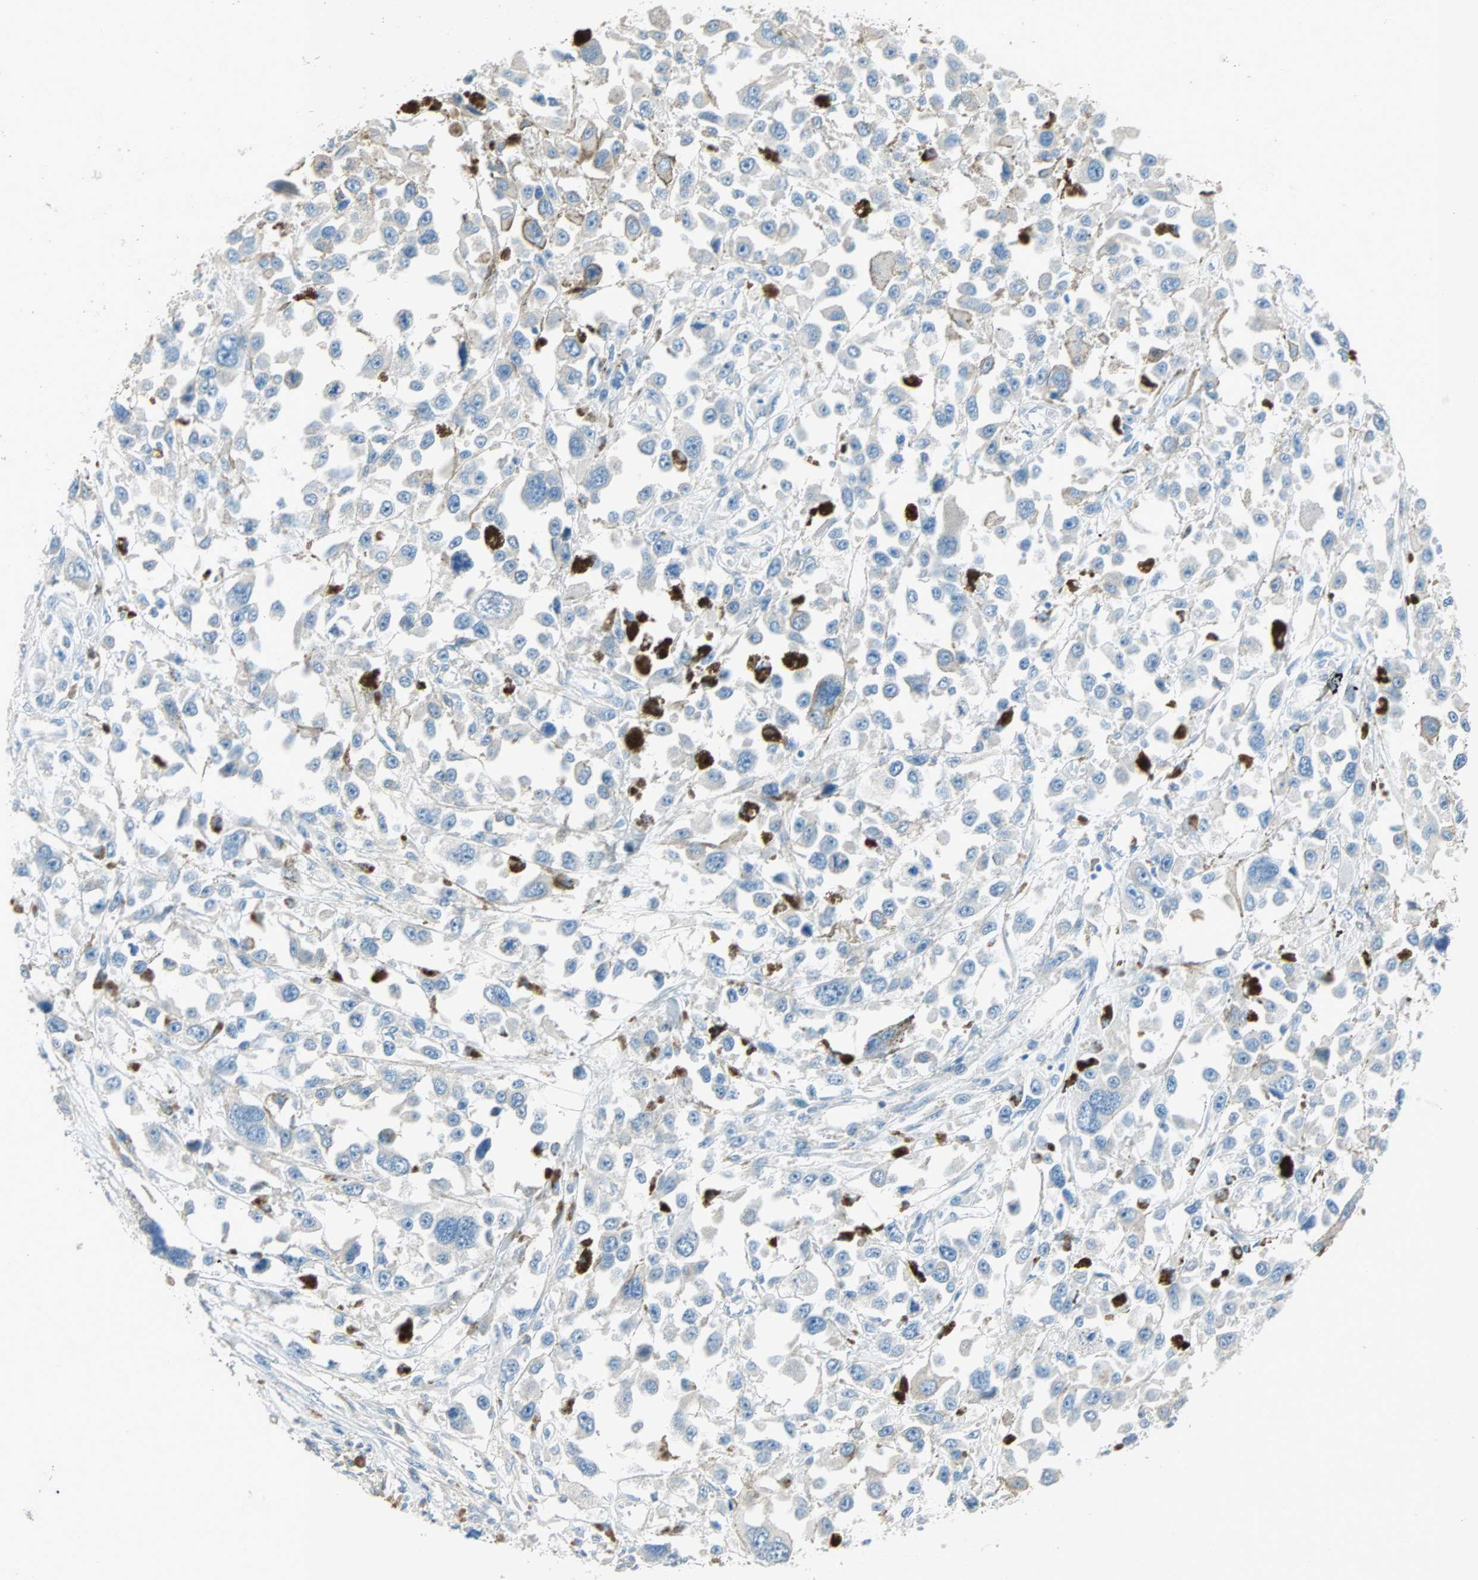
{"staining": {"intensity": "negative", "quantity": "none", "location": "none"}, "tissue": "melanoma", "cell_type": "Tumor cells", "image_type": "cancer", "snomed": [{"axis": "morphology", "description": "Malignant melanoma, Metastatic site"}, {"axis": "topography", "description": "Lymph node"}], "caption": "A high-resolution micrograph shows immunohistochemistry staining of malignant melanoma (metastatic site), which demonstrates no significant positivity in tumor cells. (Brightfield microscopy of DAB (3,3'-diaminobenzidine) IHC at high magnification).", "gene": "ACVRL1", "patient": {"sex": "male", "age": 59}}